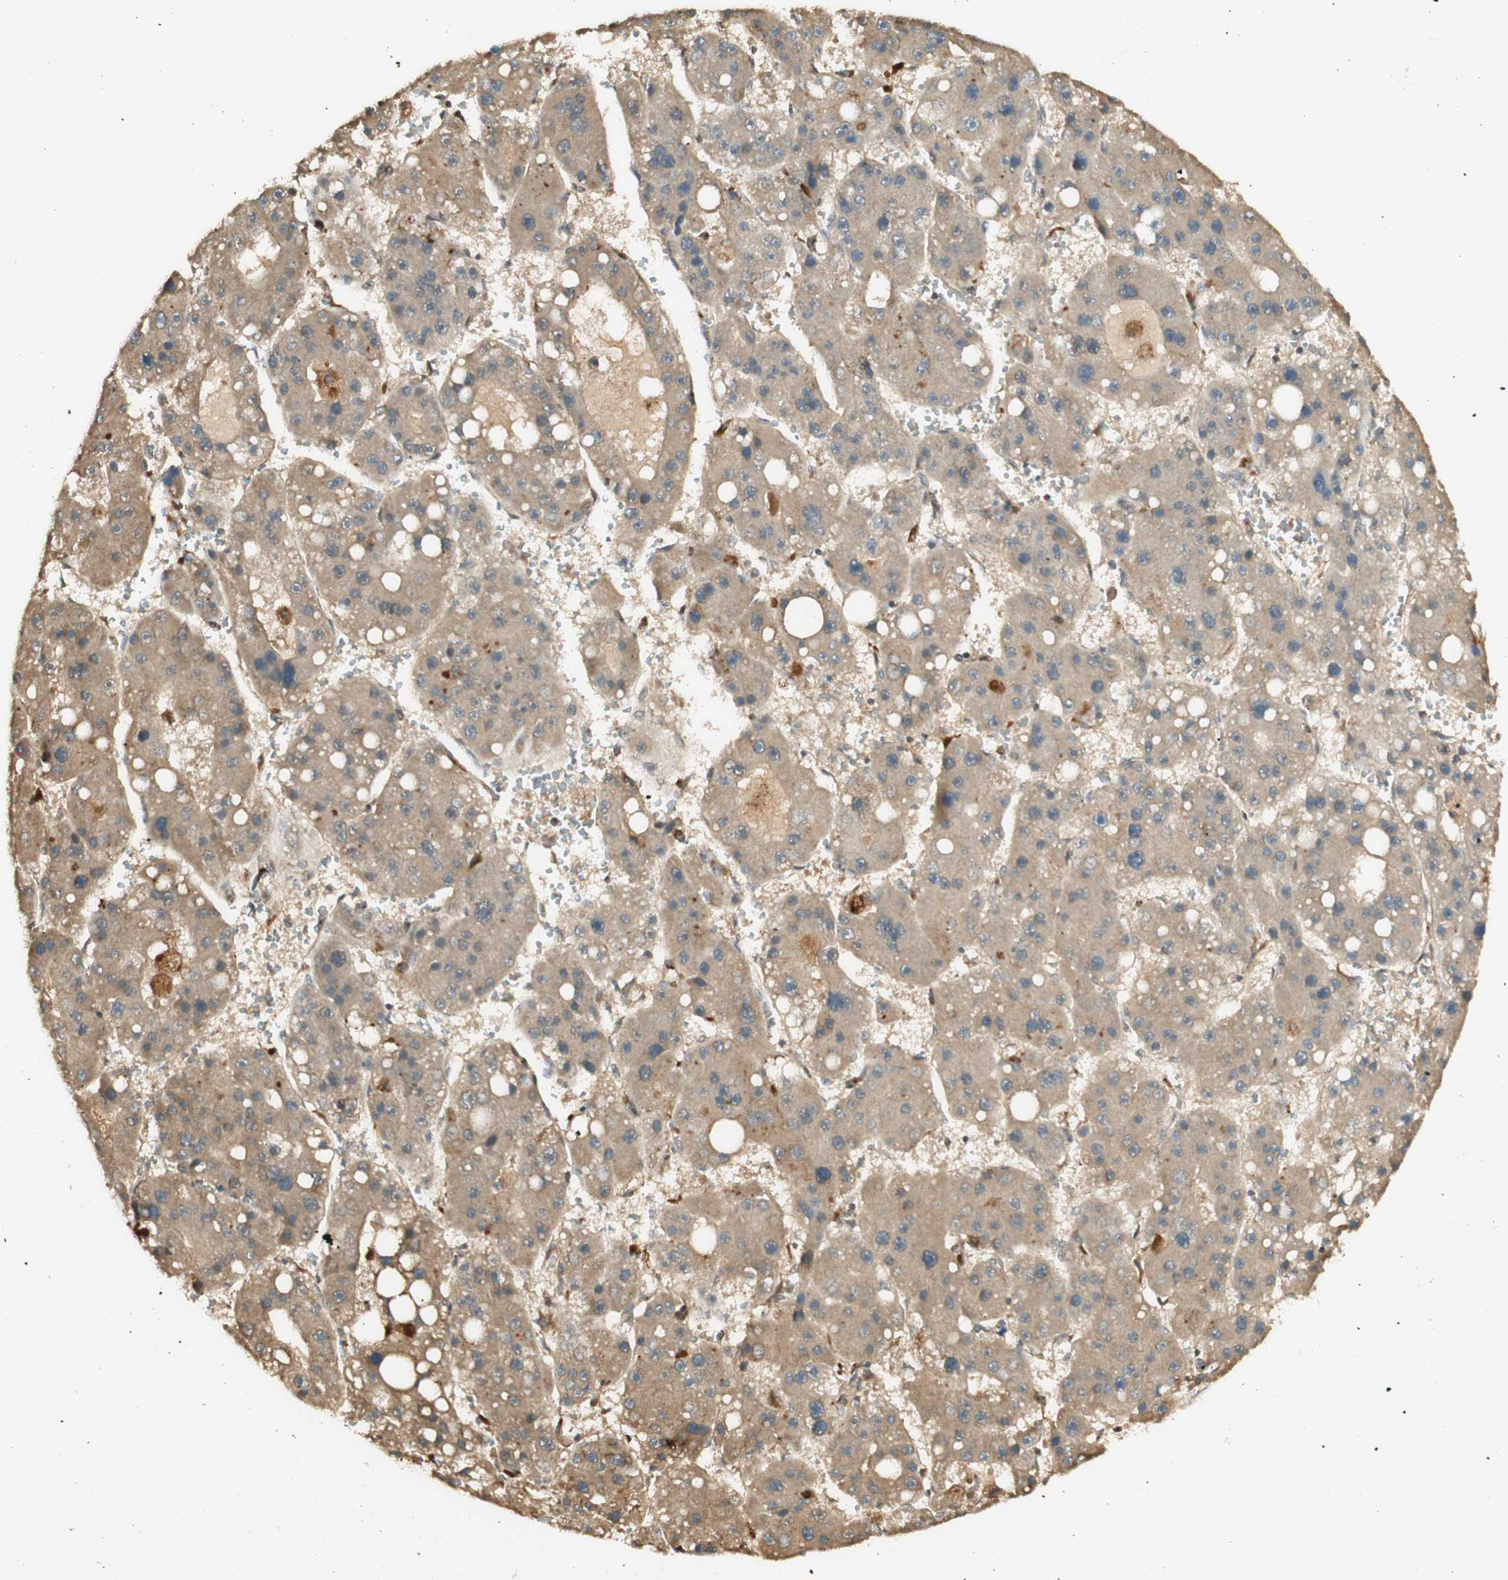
{"staining": {"intensity": "moderate", "quantity": ">75%", "location": "cytoplasmic/membranous"}, "tissue": "liver cancer", "cell_type": "Tumor cells", "image_type": "cancer", "snomed": [{"axis": "morphology", "description": "Carcinoma, Hepatocellular, NOS"}, {"axis": "topography", "description": "Liver"}], "caption": "Moderate cytoplasmic/membranous staining for a protein is seen in approximately >75% of tumor cells of liver cancer using immunohistochemistry.", "gene": "AGER", "patient": {"sex": "female", "age": 61}}